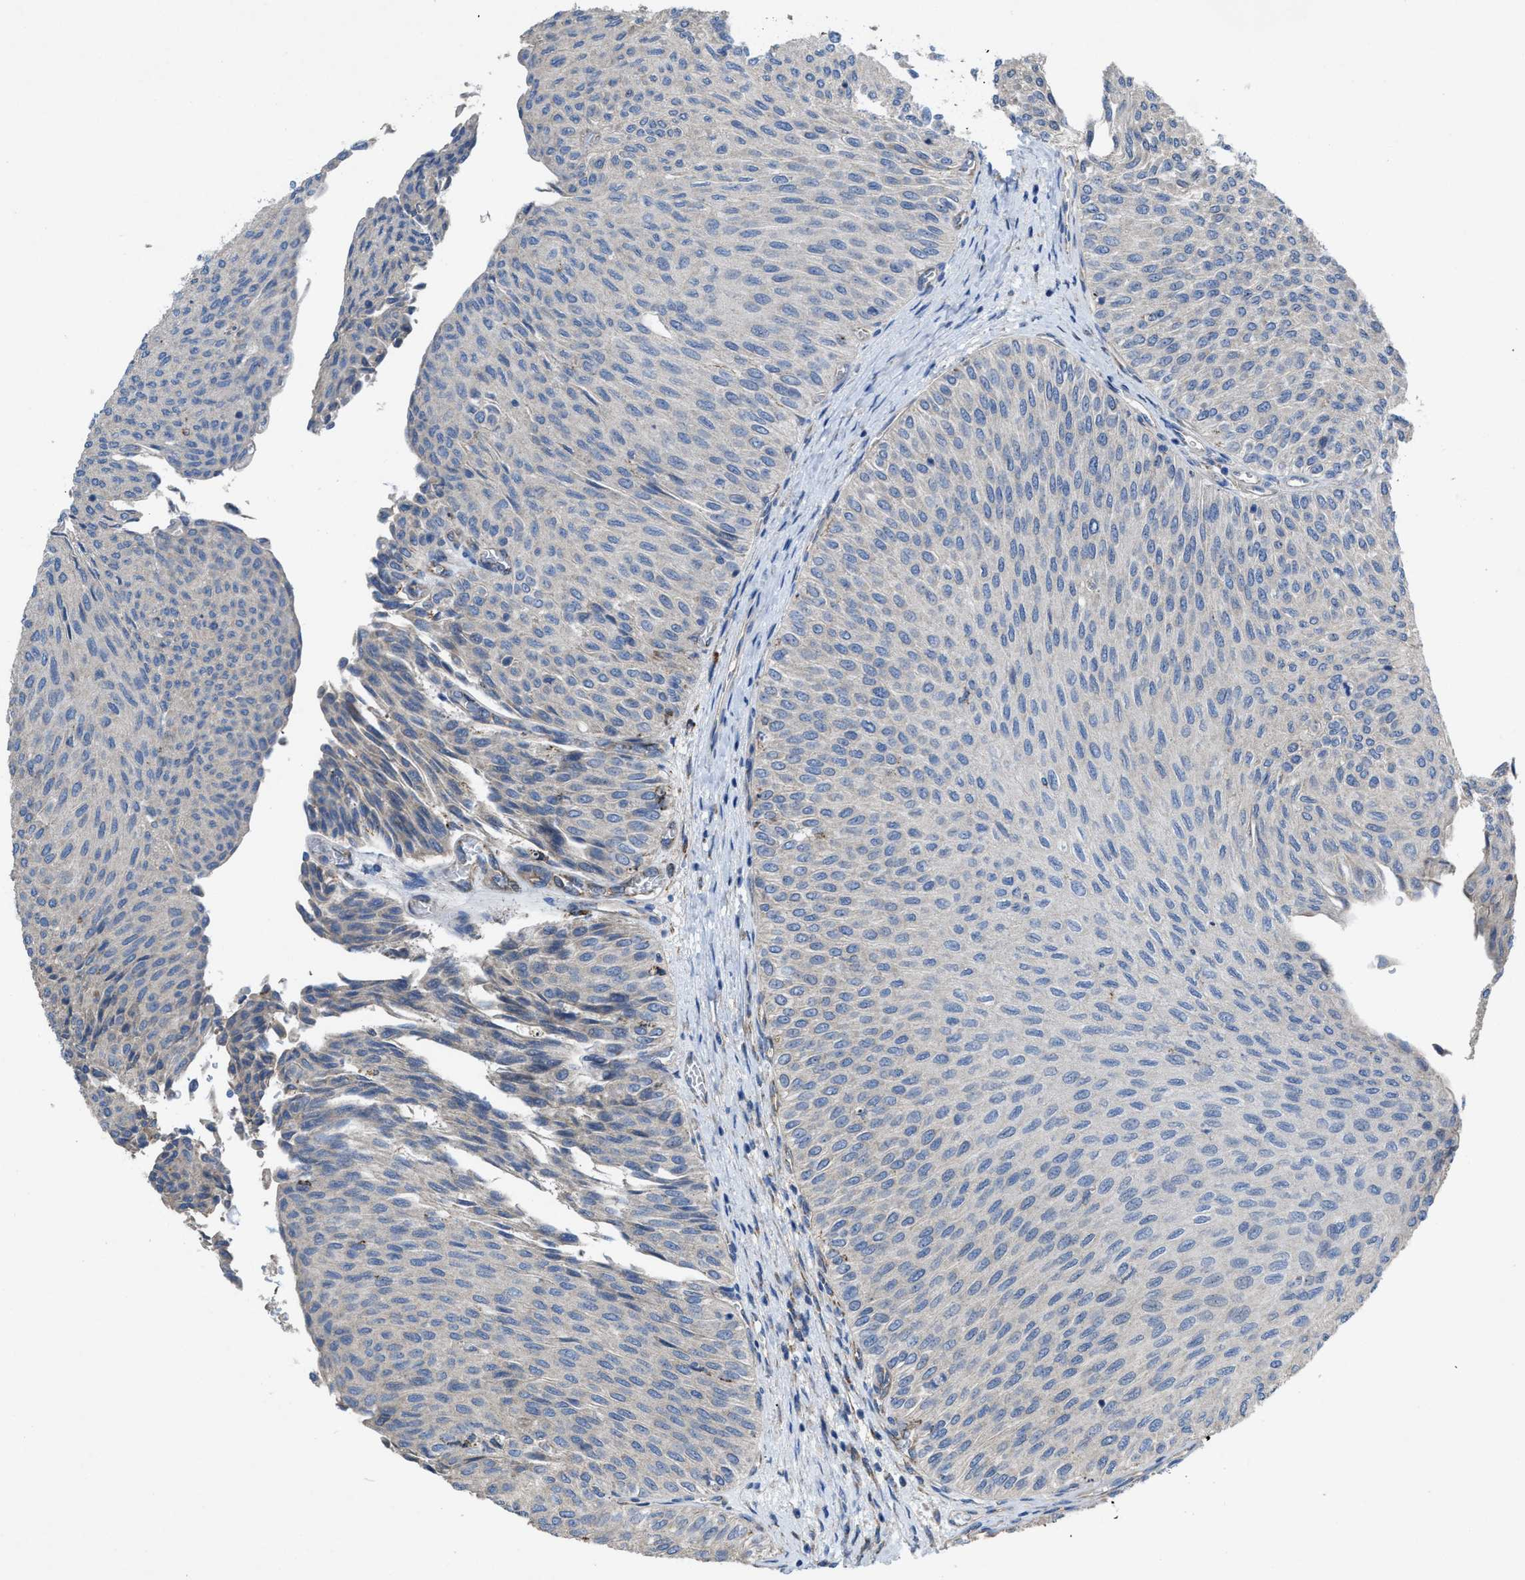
{"staining": {"intensity": "negative", "quantity": "none", "location": "none"}, "tissue": "urothelial cancer", "cell_type": "Tumor cells", "image_type": "cancer", "snomed": [{"axis": "morphology", "description": "Urothelial carcinoma, Low grade"}, {"axis": "topography", "description": "Urinary bladder"}], "caption": "Low-grade urothelial carcinoma stained for a protein using immunohistochemistry reveals no positivity tumor cells.", "gene": "DOLPP1", "patient": {"sex": "male", "age": 78}}